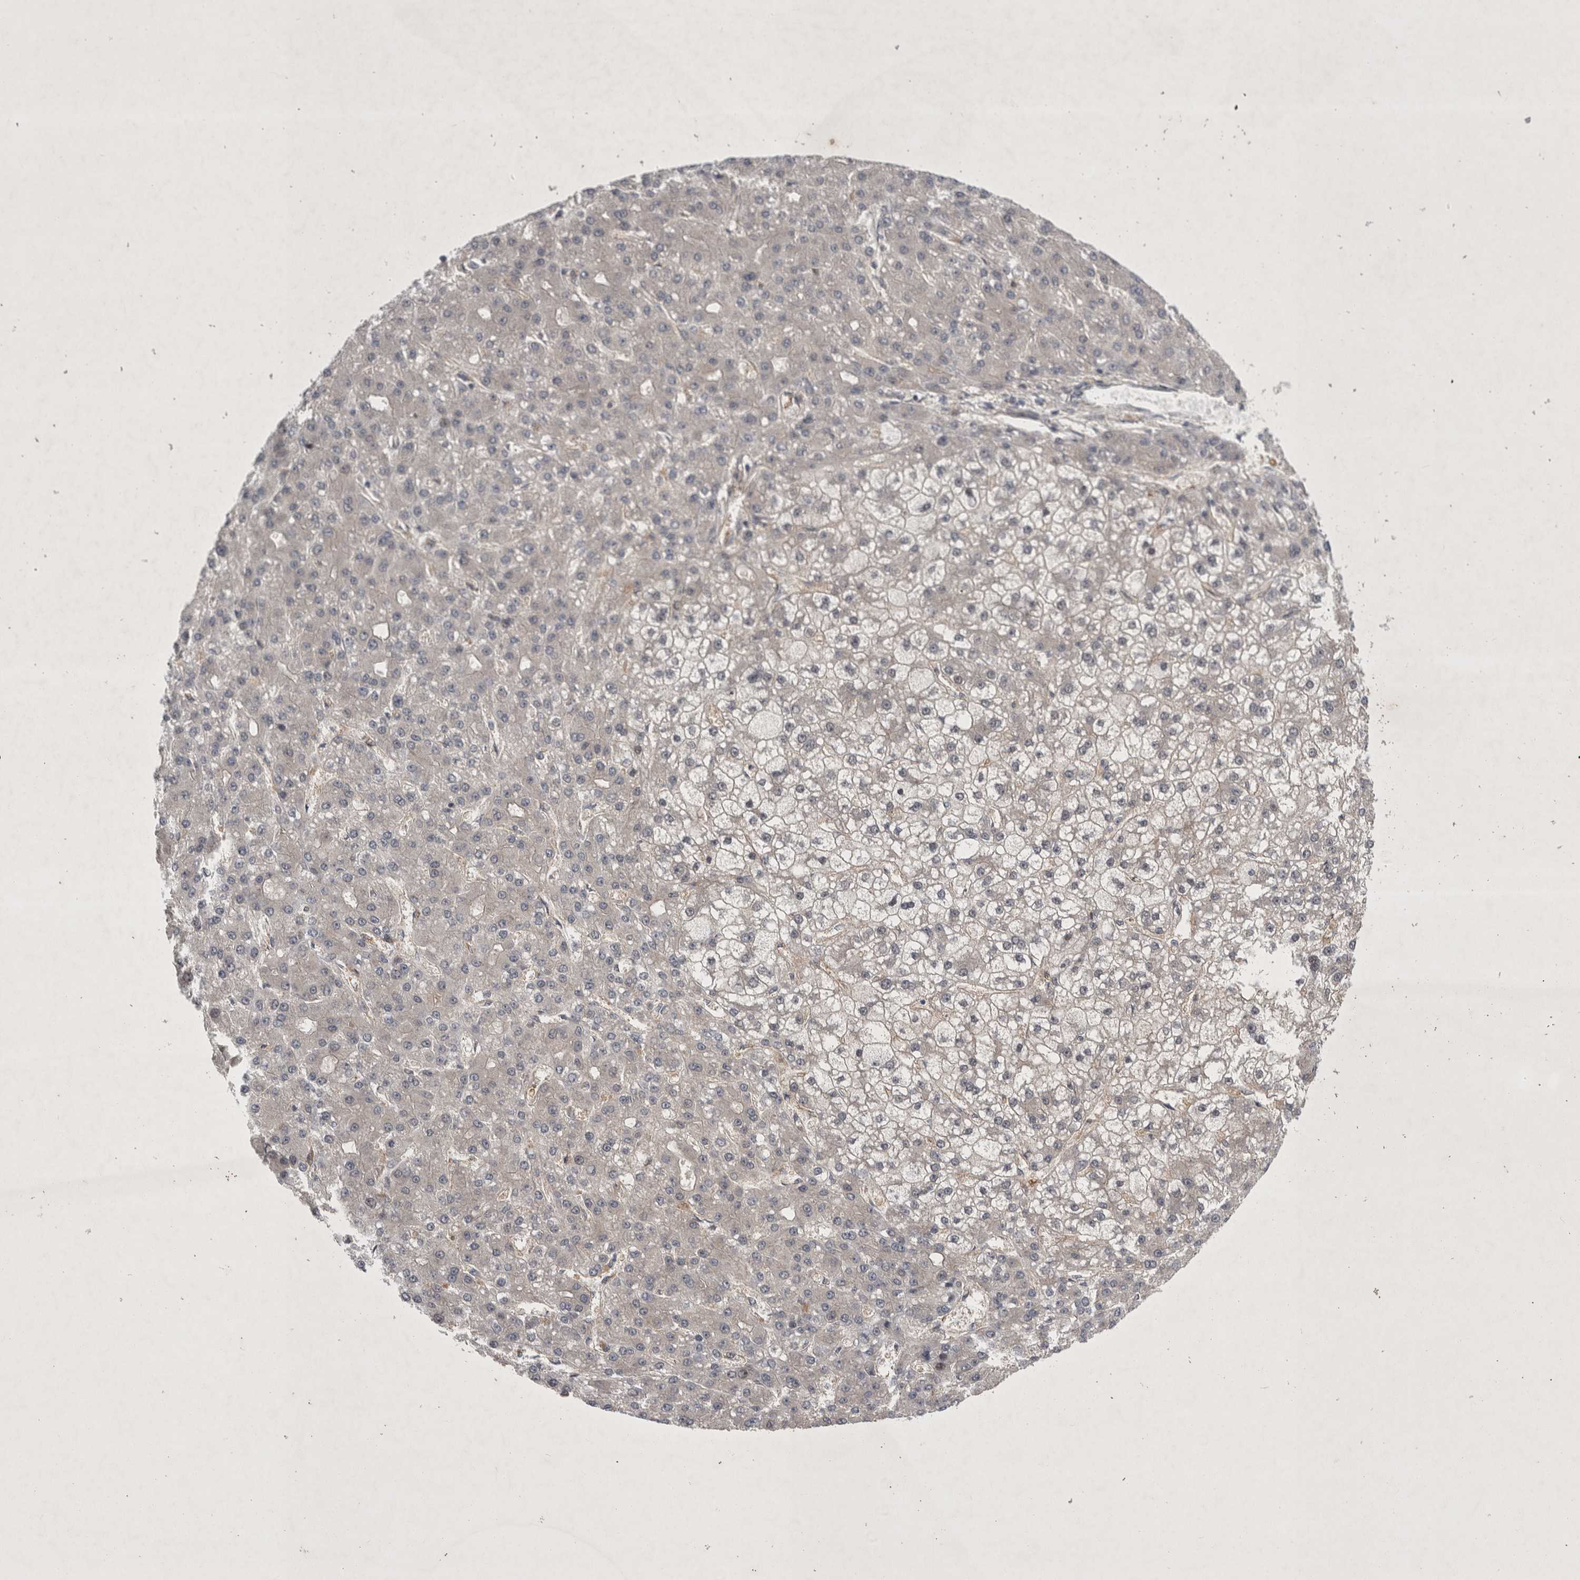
{"staining": {"intensity": "negative", "quantity": "none", "location": "none"}, "tissue": "liver cancer", "cell_type": "Tumor cells", "image_type": "cancer", "snomed": [{"axis": "morphology", "description": "Carcinoma, Hepatocellular, NOS"}, {"axis": "topography", "description": "Liver"}], "caption": "Image shows no protein staining in tumor cells of liver hepatocellular carcinoma tissue.", "gene": "PARP11", "patient": {"sex": "male", "age": 67}}